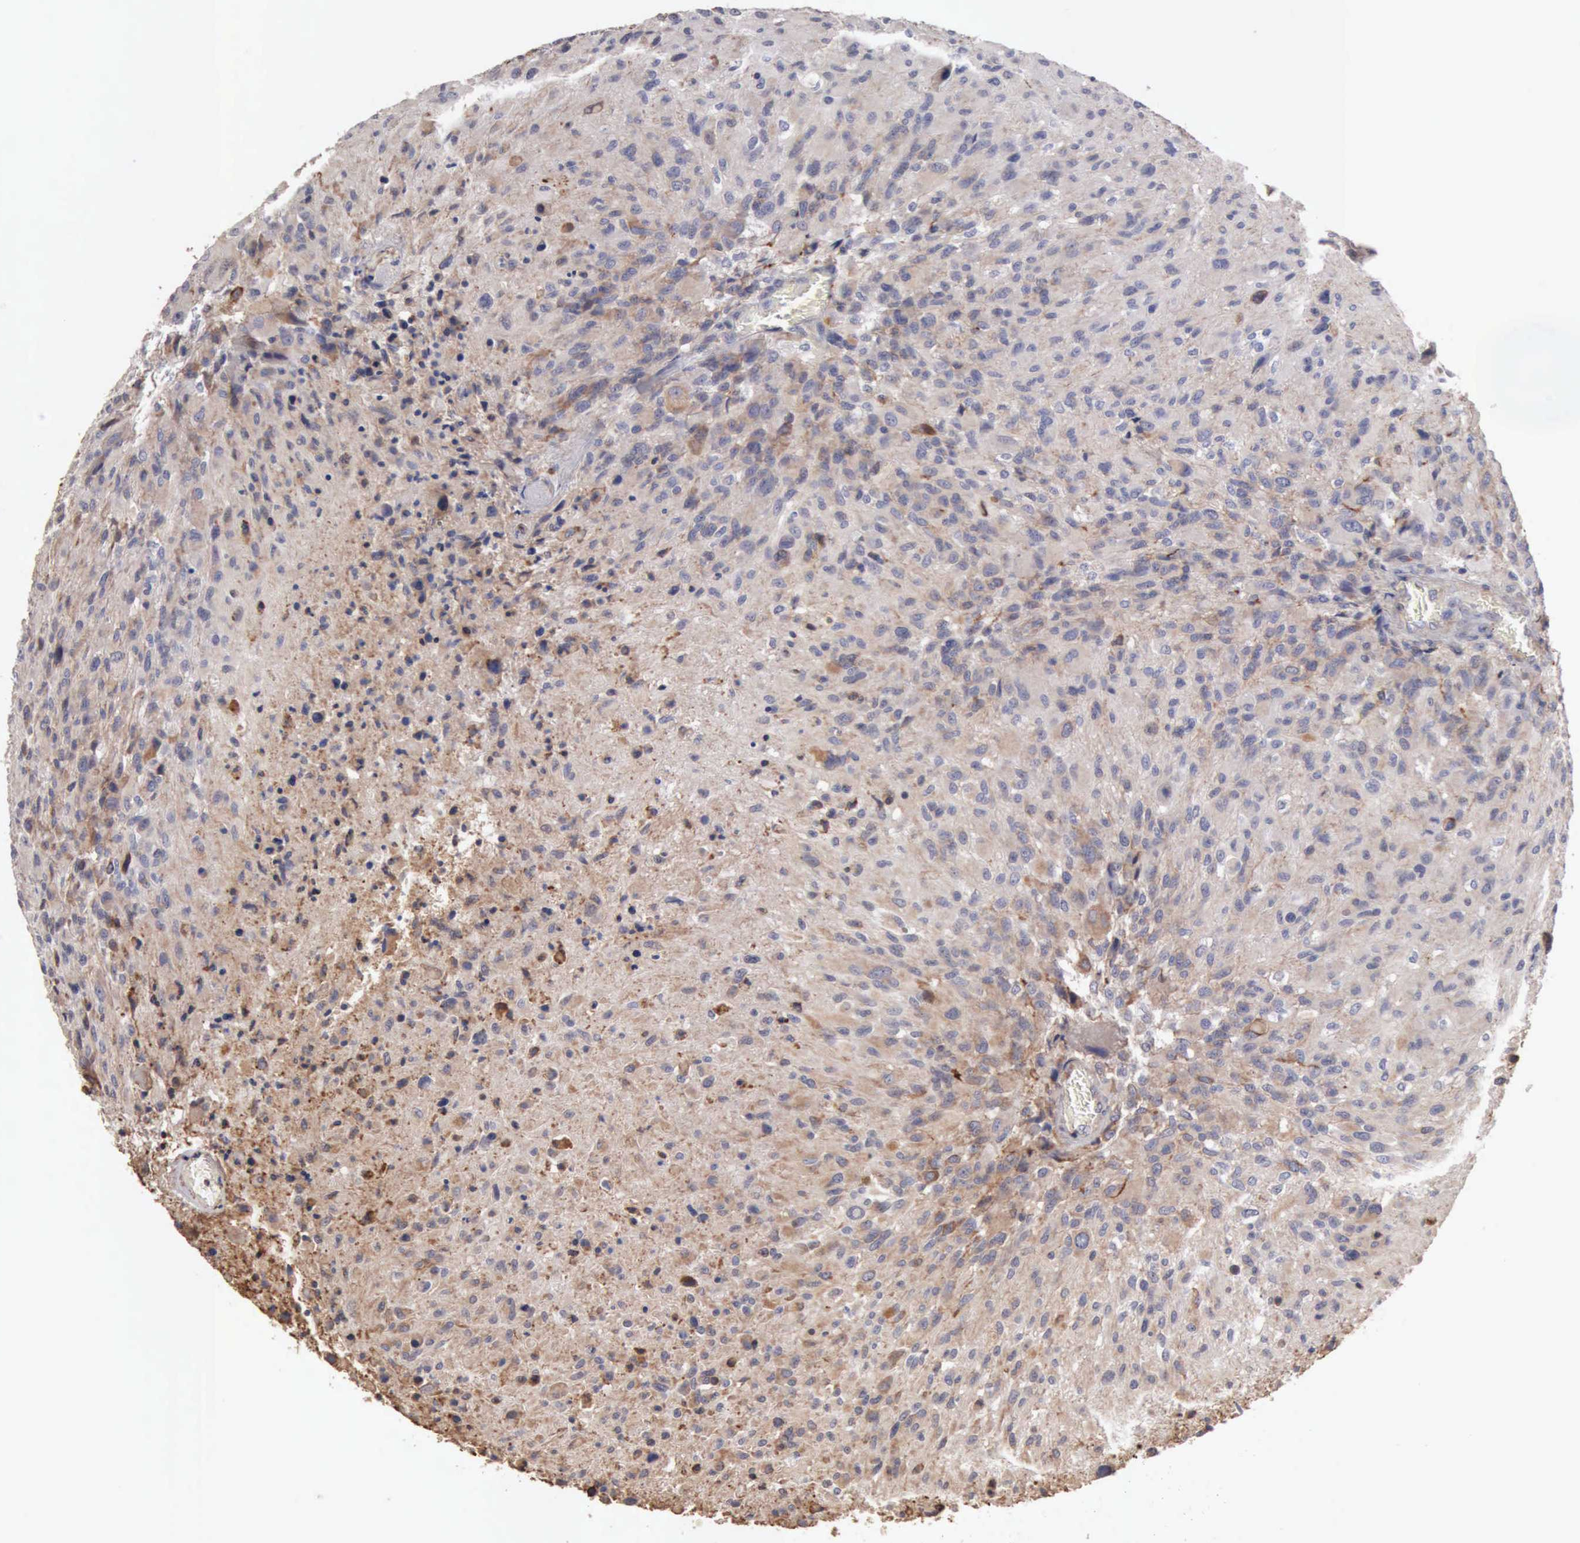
{"staining": {"intensity": "moderate", "quantity": "<25%", "location": "cytoplasmic/membranous"}, "tissue": "glioma", "cell_type": "Tumor cells", "image_type": "cancer", "snomed": [{"axis": "morphology", "description": "Glioma, malignant, High grade"}, {"axis": "topography", "description": "Brain"}], "caption": "High-power microscopy captured an IHC photomicrograph of high-grade glioma (malignant), revealing moderate cytoplasmic/membranous positivity in about <25% of tumor cells. (Brightfield microscopy of DAB IHC at high magnification).", "gene": "GPR101", "patient": {"sex": "male", "age": 69}}